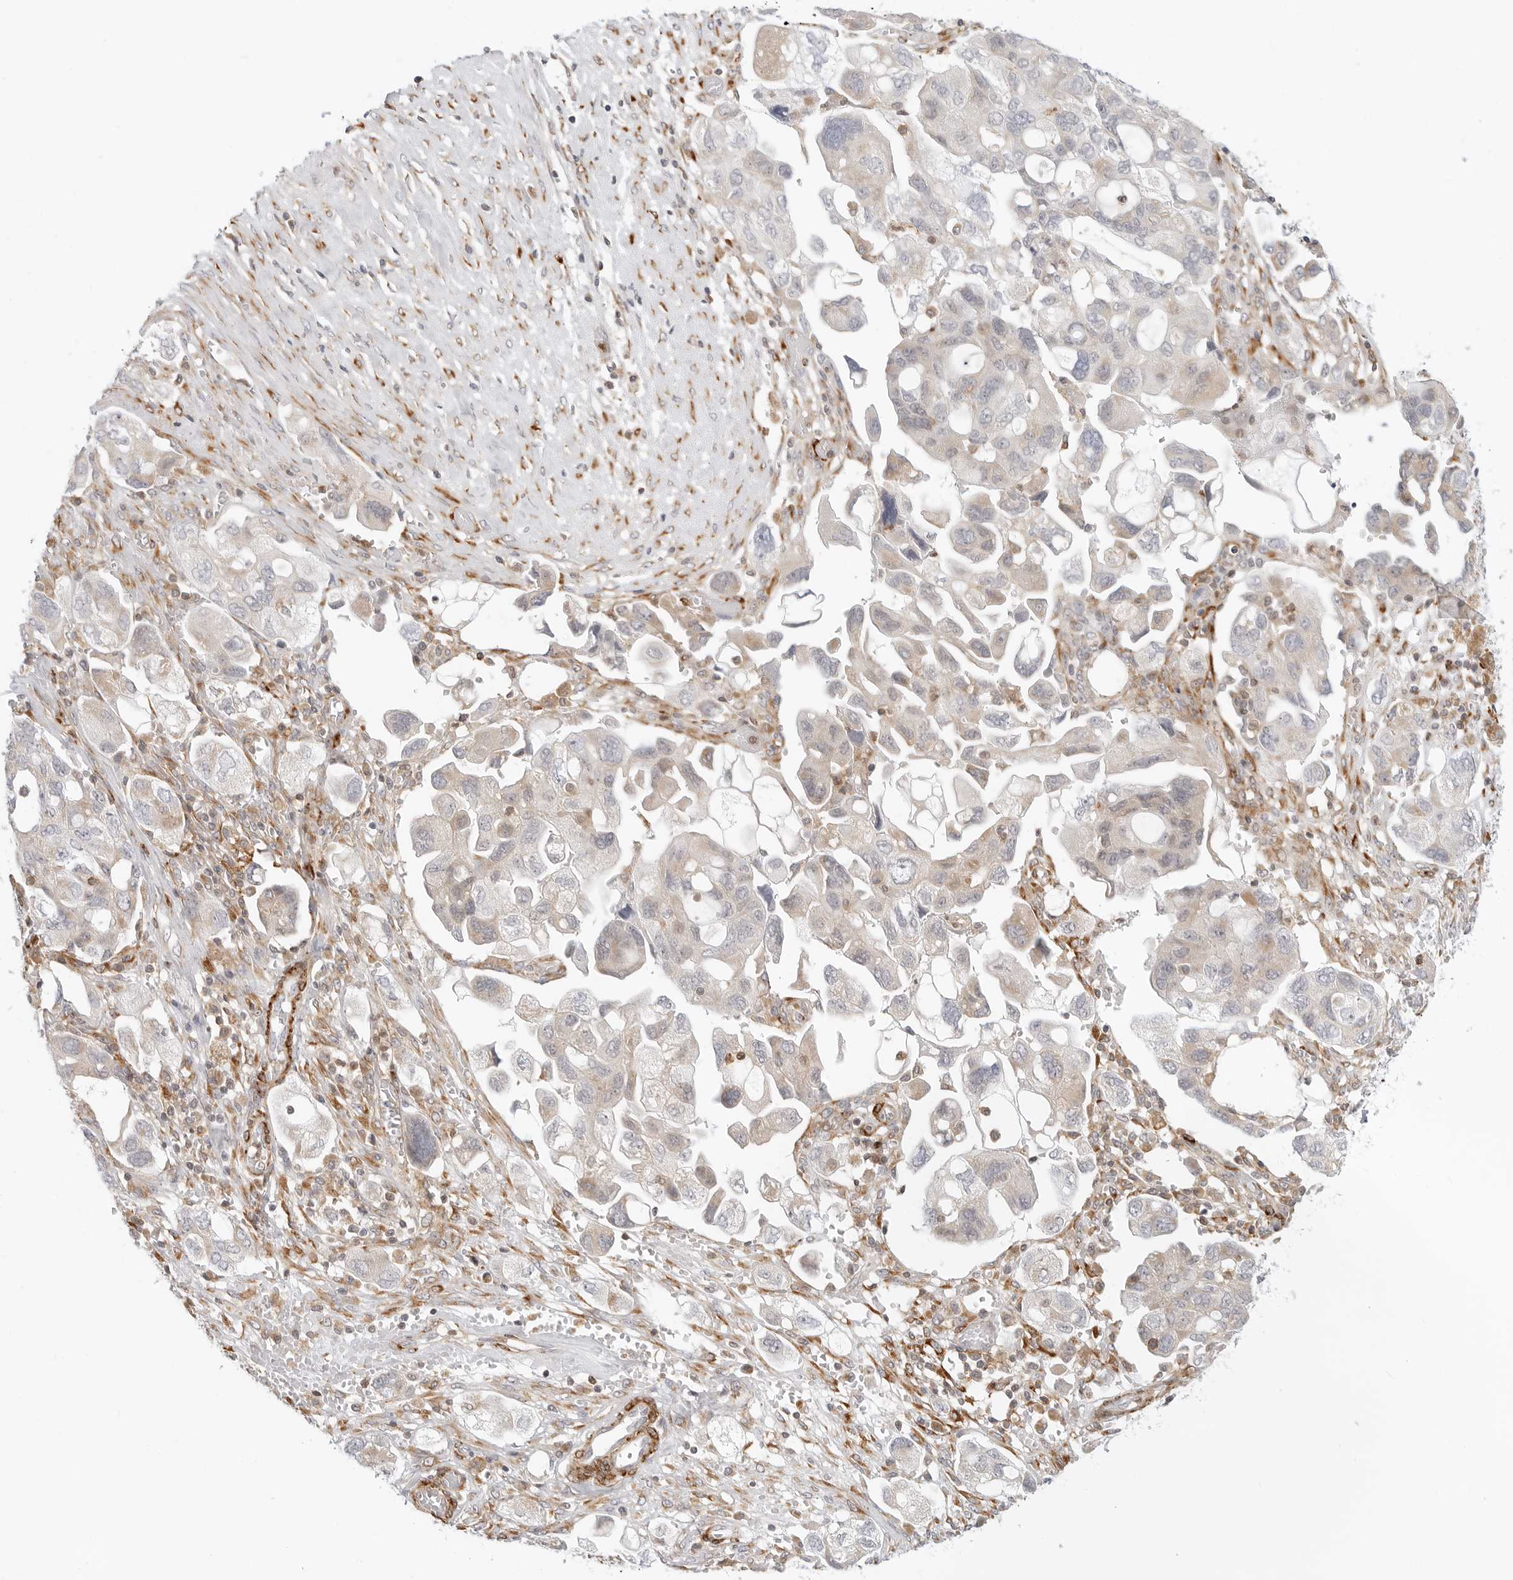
{"staining": {"intensity": "weak", "quantity": ">75%", "location": "cytoplasmic/membranous"}, "tissue": "ovarian cancer", "cell_type": "Tumor cells", "image_type": "cancer", "snomed": [{"axis": "morphology", "description": "Carcinoma, NOS"}, {"axis": "morphology", "description": "Cystadenocarcinoma, serous, NOS"}, {"axis": "topography", "description": "Ovary"}], "caption": "Protein analysis of ovarian carcinoma tissue shows weak cytoplasmic/membranous expression in about >75% of tumor cells.", "gene": "C1QTNF1", "patient": {"sex": "female", "age": 69}}